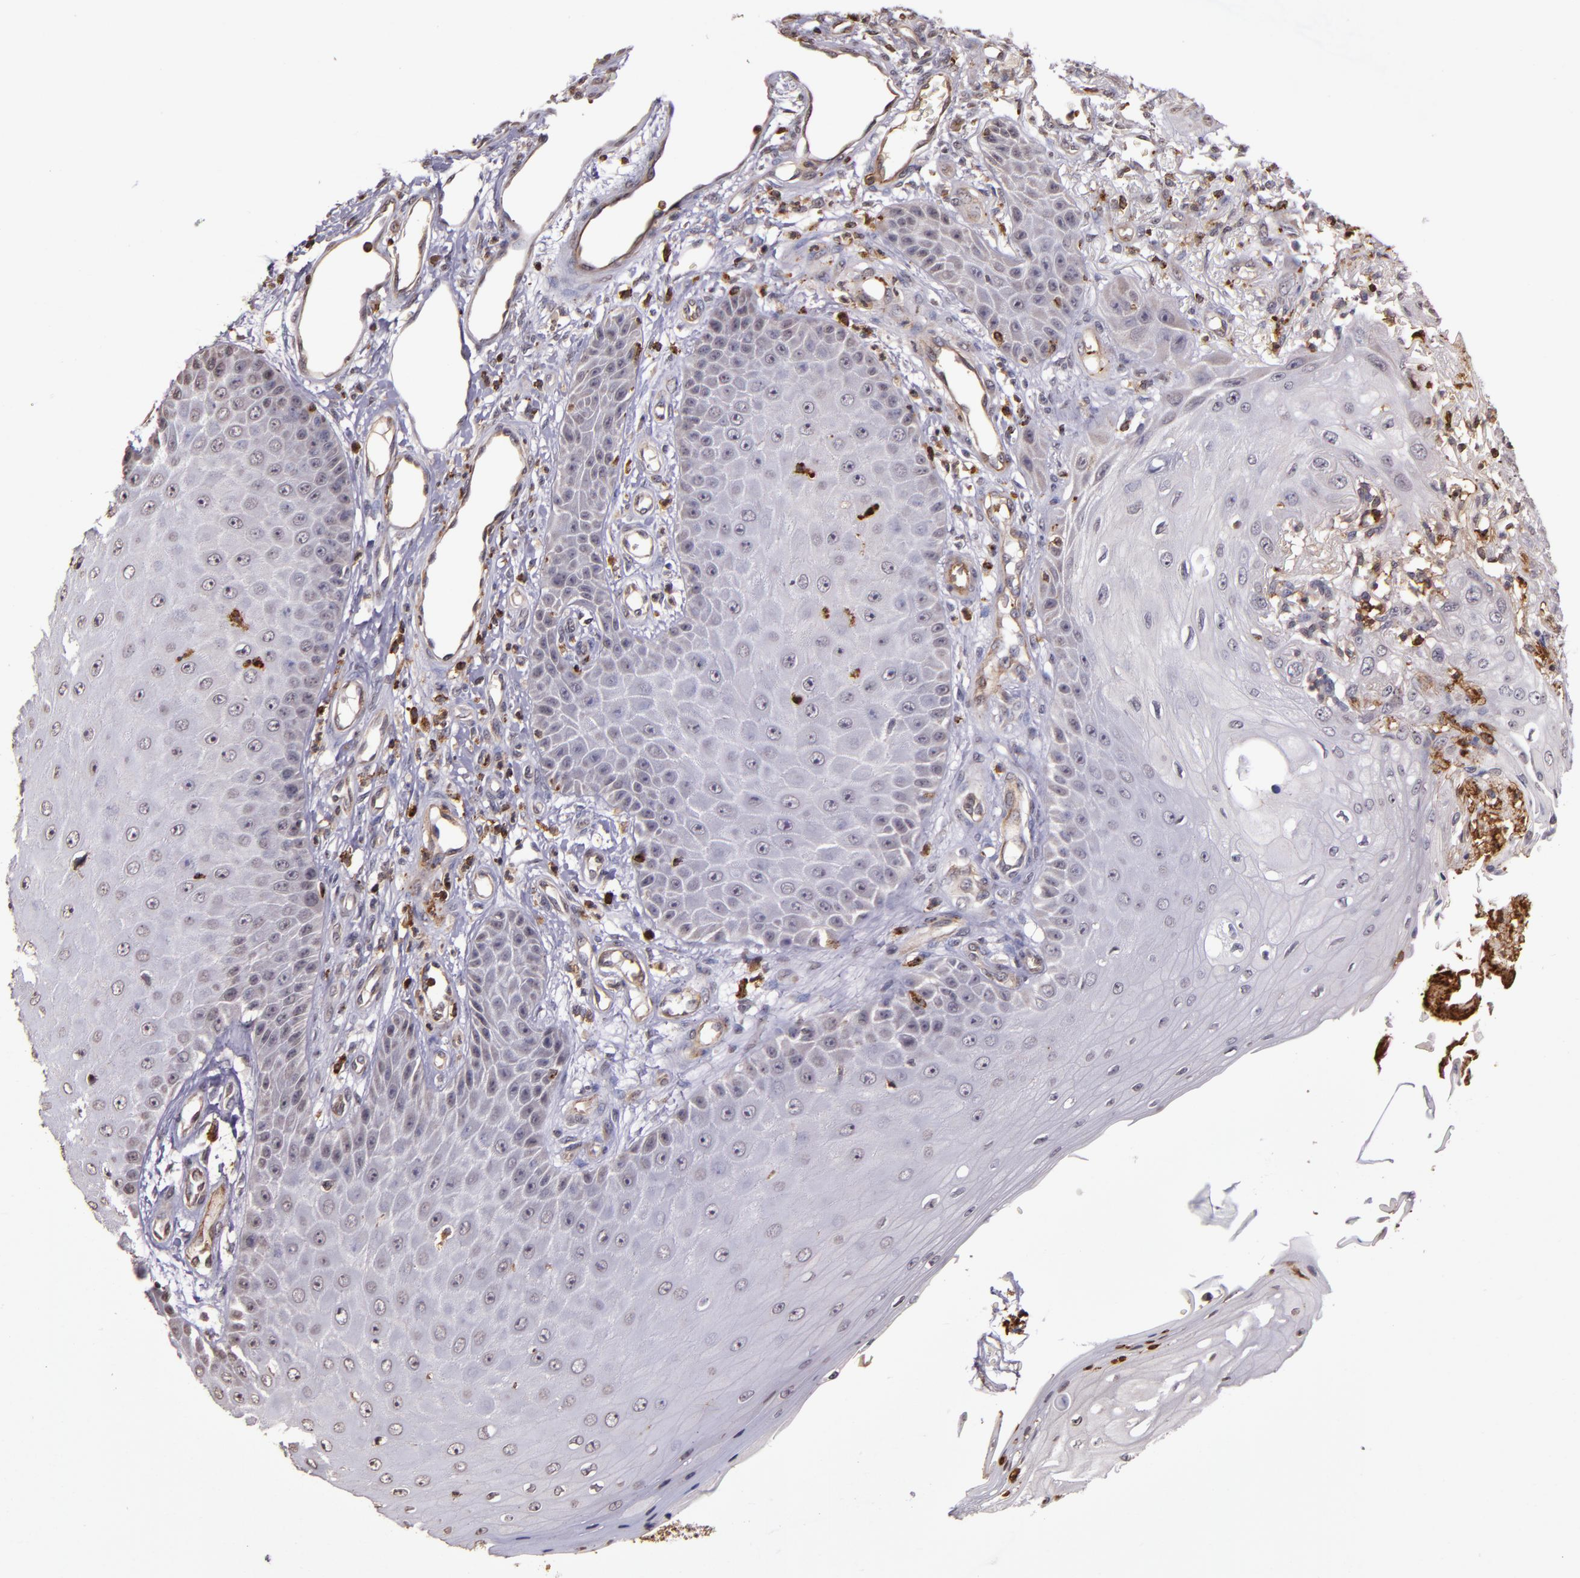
{"staining": {"intensity": "negative", "quantity": "none", "location": "none"}, "tissue": "skin cancer", "cell_type": "Tumor cells", "image_type": "cancer", "snomed": [{"axis": "morphology", "description": "Squamous cell carcinoma, NOS"}, {"axis": "topography", "description": "Skin"}], "caption": "Tumor cells are negative for brown protein staining in skin squamous cell carcinoma.", "gene": "SLC2A3", "patient": {"sex": "female", "age": 40}}